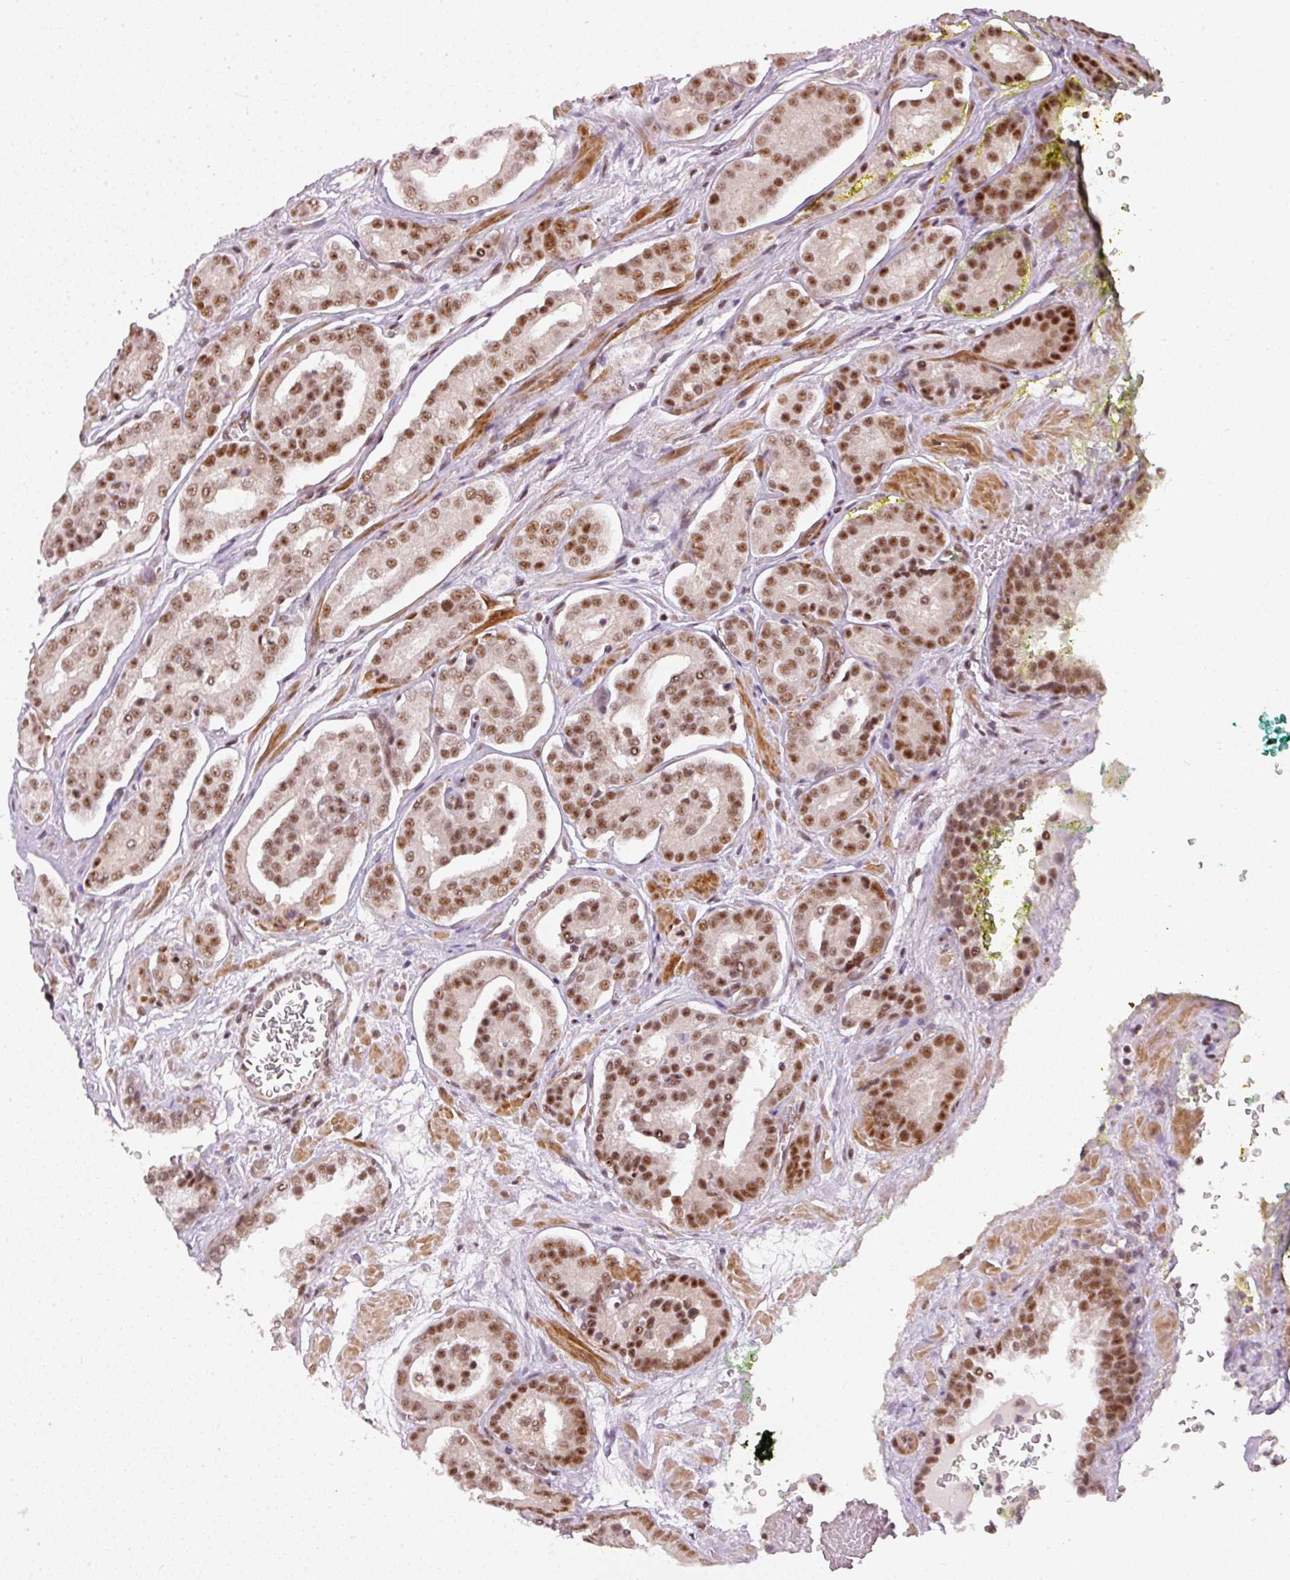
{"staining": {"intensity": "moderate", "quantity": ">75%", "location": "nuclear"}, "tissue": "prostate cancer", "cell_type": "Tumor cells", "image_type": "cancer", "snomed": [{"axis": "morphology", "description": "Adenocarcinoma, High grade"}, {"axis": "topography", "description": "Prostate"}], "caption": "Protein staining reveals moderate nuclear staining in approximately >75% of tumor cells in high-grade adenocarcinoma (prostate). (DAB (3,3'-diaminobenzidine) IHC with brightfield microscopy, high magnification).", "gene": "THOC6", "patient": {"sex": "male", "age": 66}}